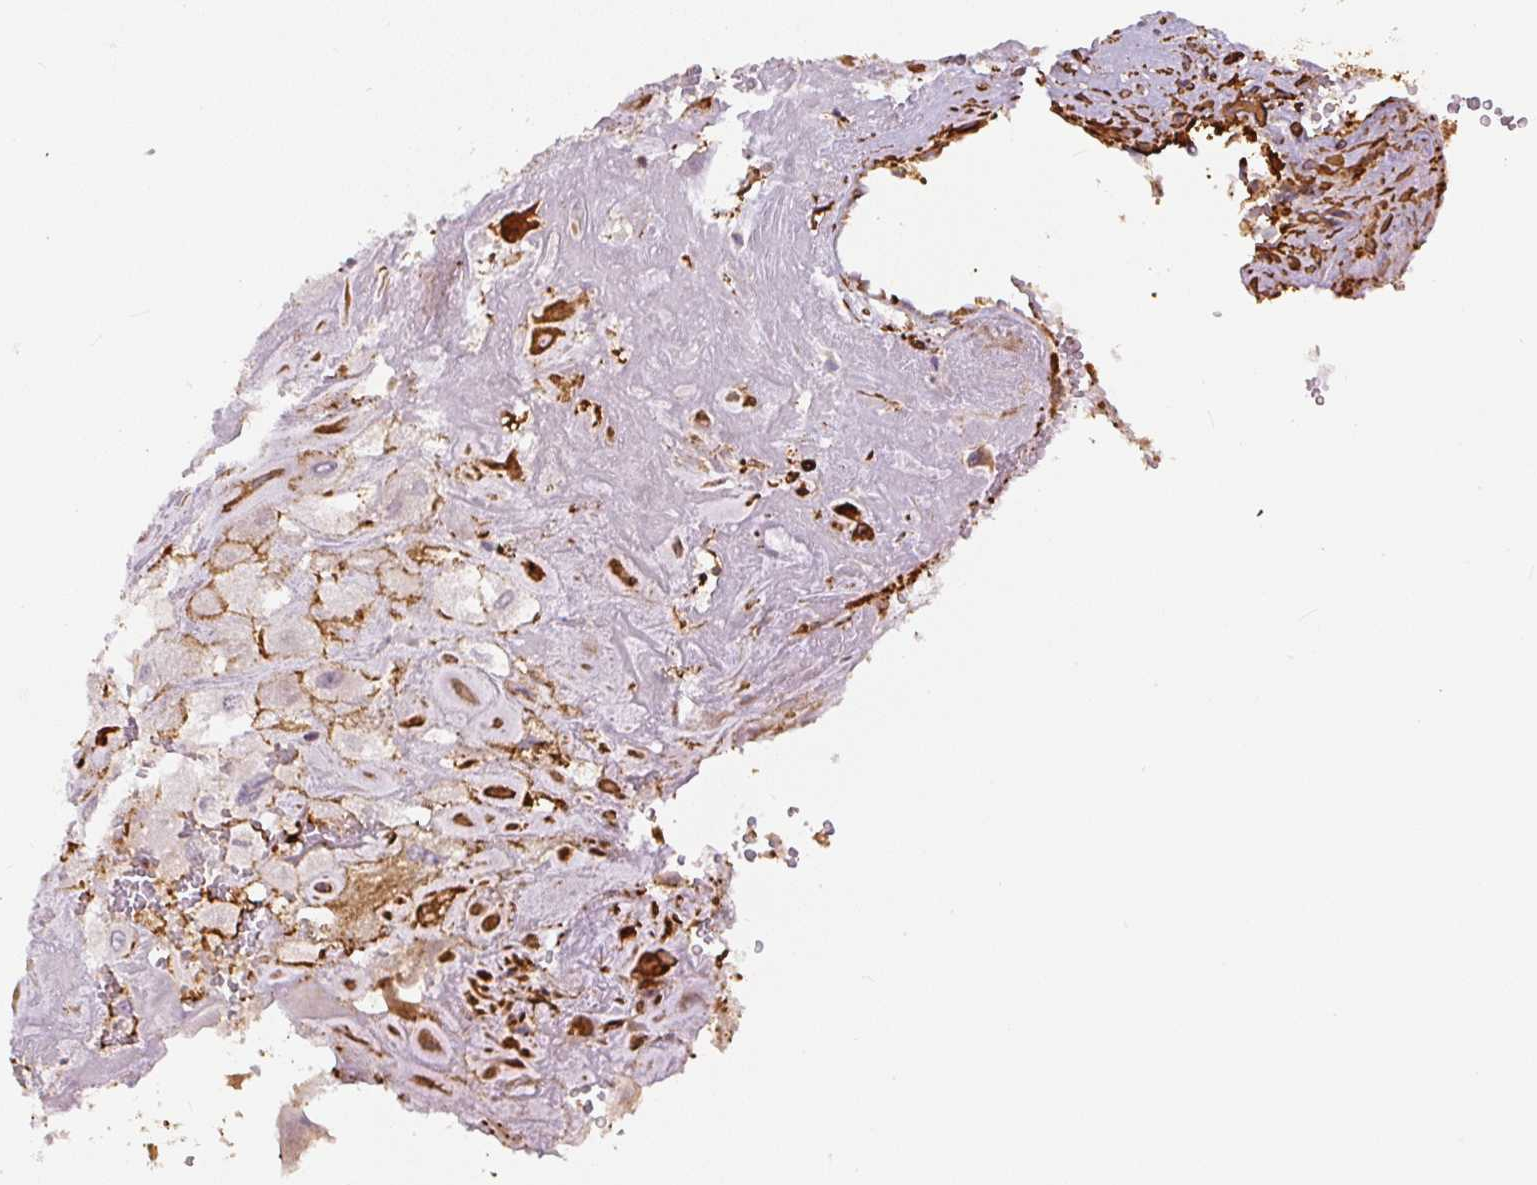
{"staining": {"intensity": "strong", "quantity": "<25%", "location": "cytoplasmic/membranous,nuclear"}, "tissue": "placenta", "cell_type": "Decidual cells", "image_type": "normal", "snomed": [{"axis": "morphology", "description": "Normal tissue, NOS"}, {"axis": "topography", "description": "Placenta"}], "caption": "Decidual cells reveal medium levels of strong cytoplasmic/membranous,nuclear staining in approximately <25% of cells in normal placenta.", "gene": "MYL12A", "patient": {"sex": "female", "age": 32}}